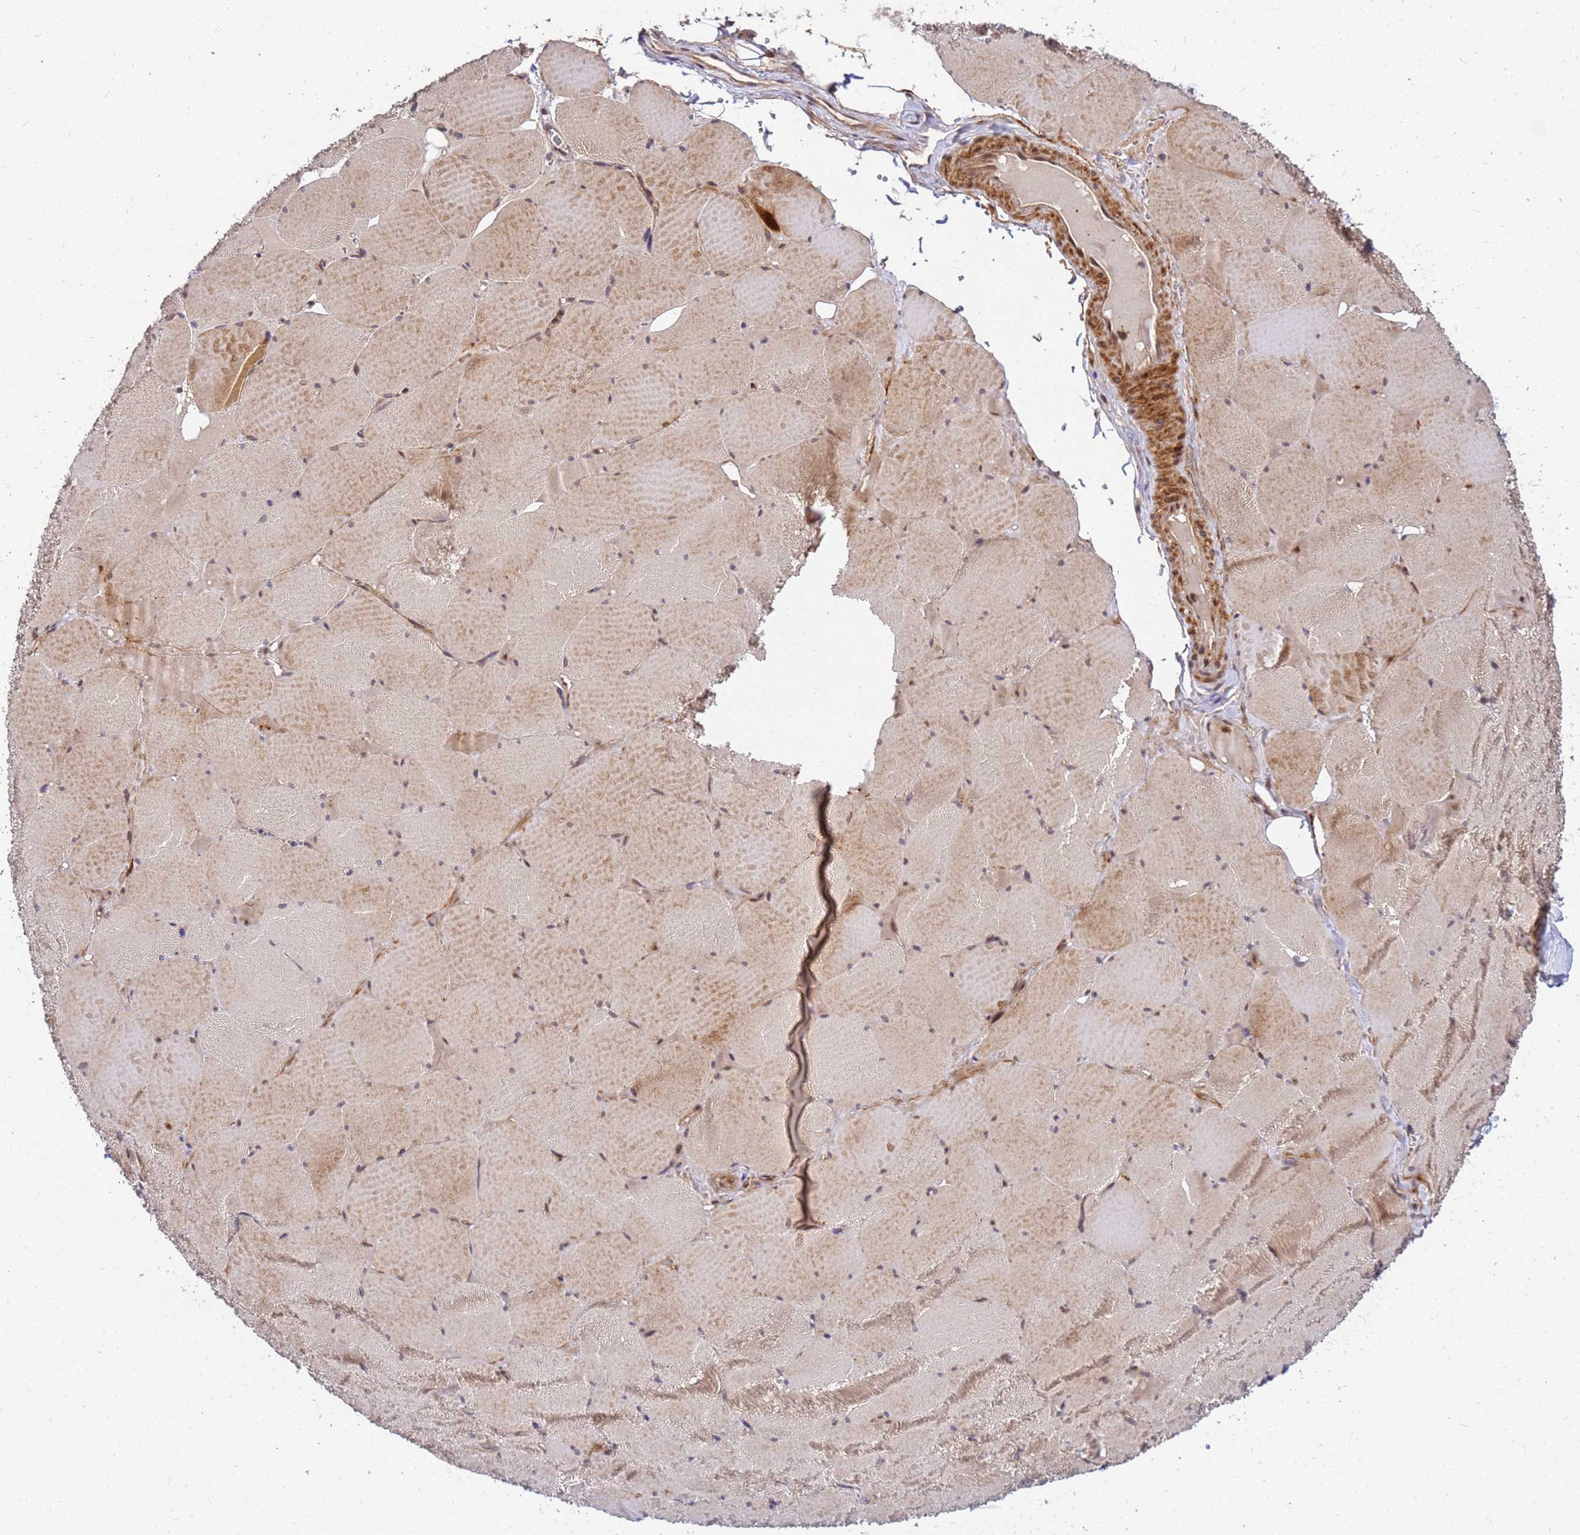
{"staining": {"intensity": "moderate", "quantity": ">75%", "location": "cytoplasmic/membranous"}, "tissue": "skeletal muscle", "cell_type": "Myocytes", "image_type": "normal", "snomed": [{"axis": "morphology", "description": "Normal tissue, NOS"}, {"axis": "topography", "description": "Skeletal muscle"}, {"axis": "topography", "description": "Head-Neck"}], "caption": "Skeletal muscle stained with immunohistochemistry exhibits moderate cytoplasmic/membranous expression in approximately >75% of myocytes.", "gene": "DUS4L", "patient": {"sex": "male", "age": 66}}